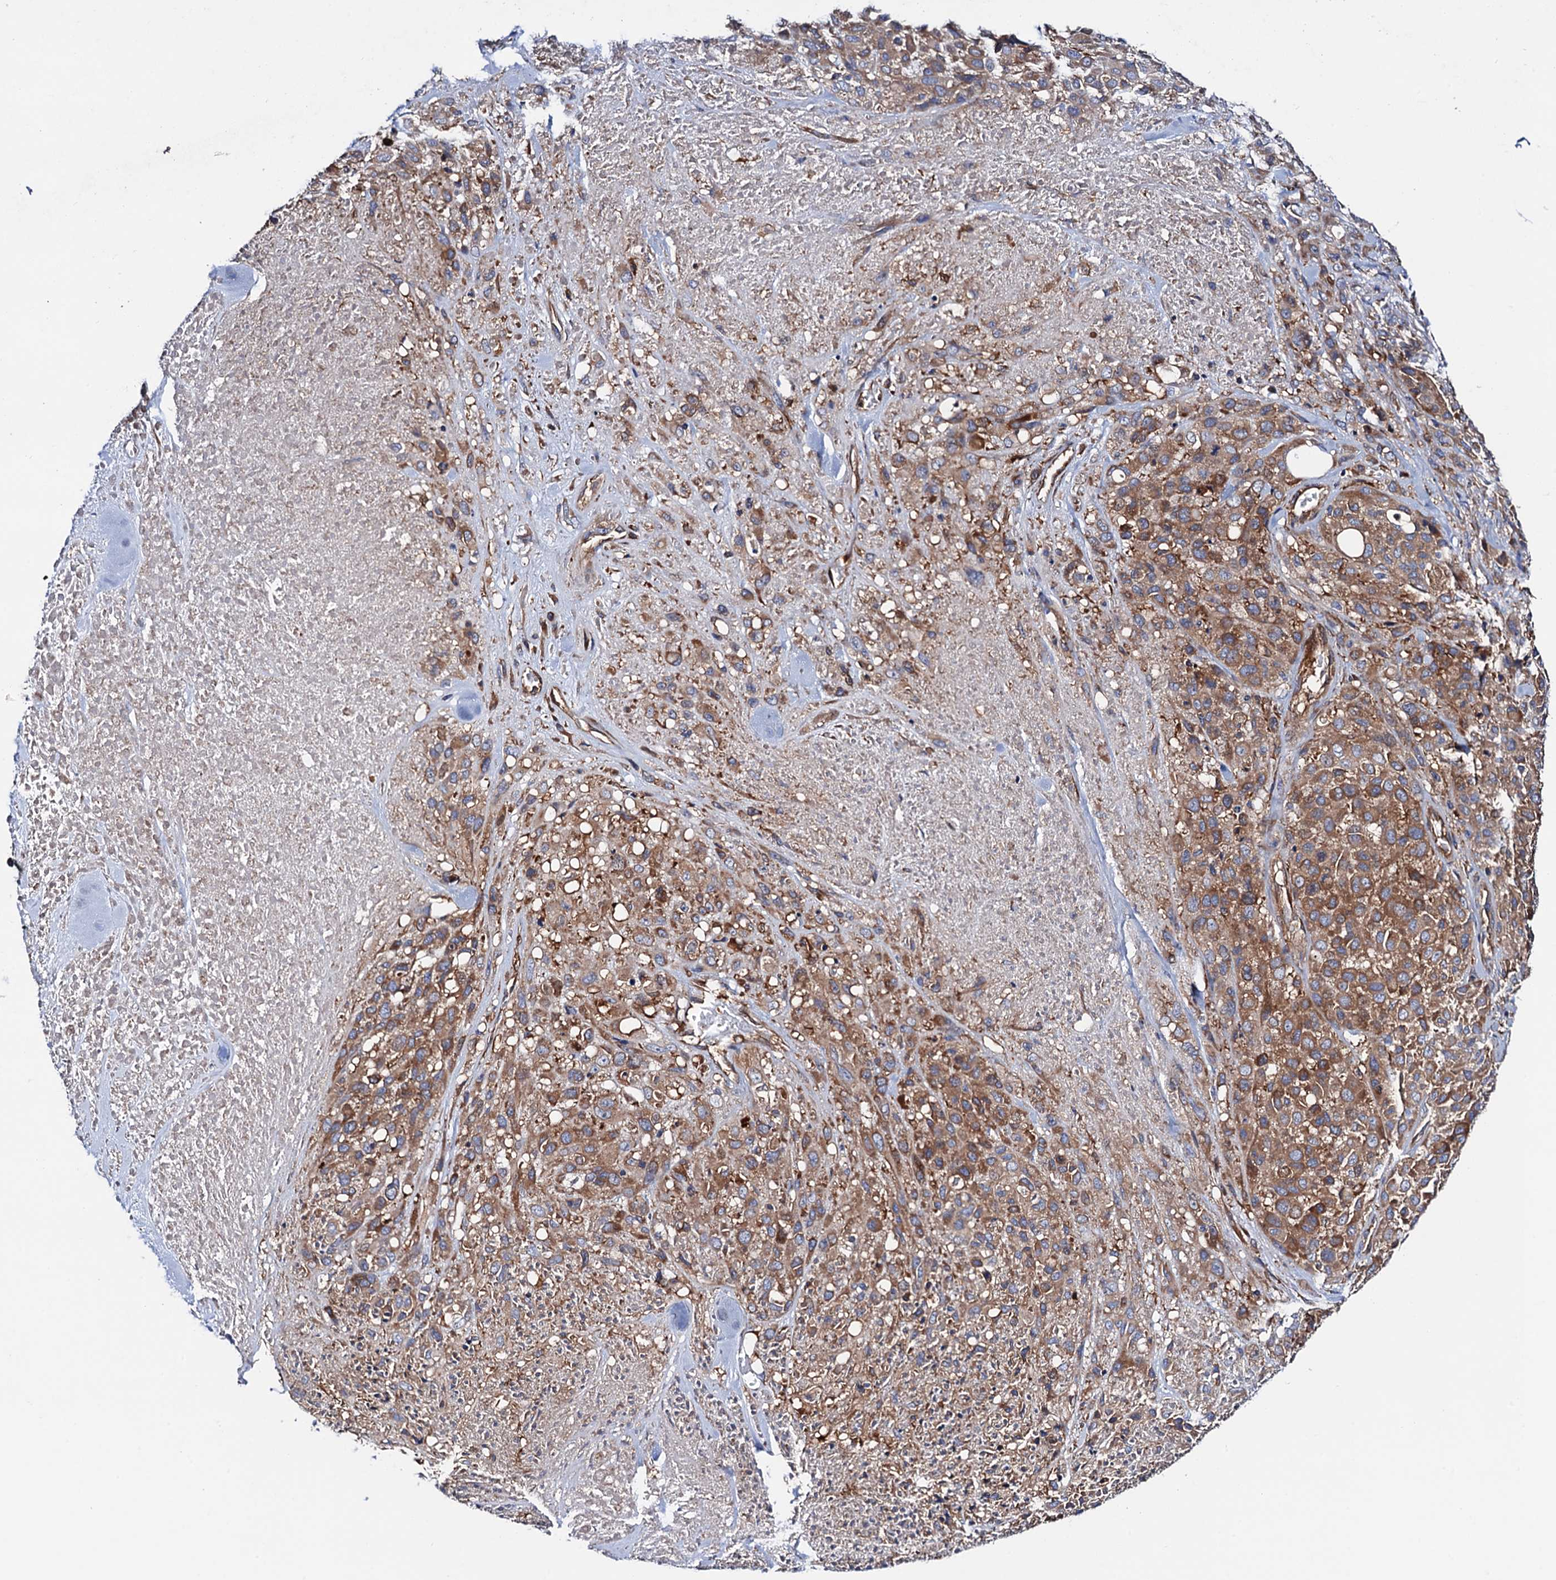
{"staining": {"intensity": "moderate", "quantity": ">75%", "location": "cytoplasmic/membranous"}, "tissue": "melanoma", "cell_type": "Tumor cells", "image_type": "cancer", "snomed": [{"axis": "morphology", "description": "Malignant melanoma, Metastatic site"}, {"axis": "topography", "description": "Skin"}], "caption": "A micrograph of malignant melanoma (metastatic site) stained for a protein displays moderate cytoplasmic/membranous brown staining in tumor cells.", "gene": "MRPL48", "patient": {"sex": "female", "age": 81}}